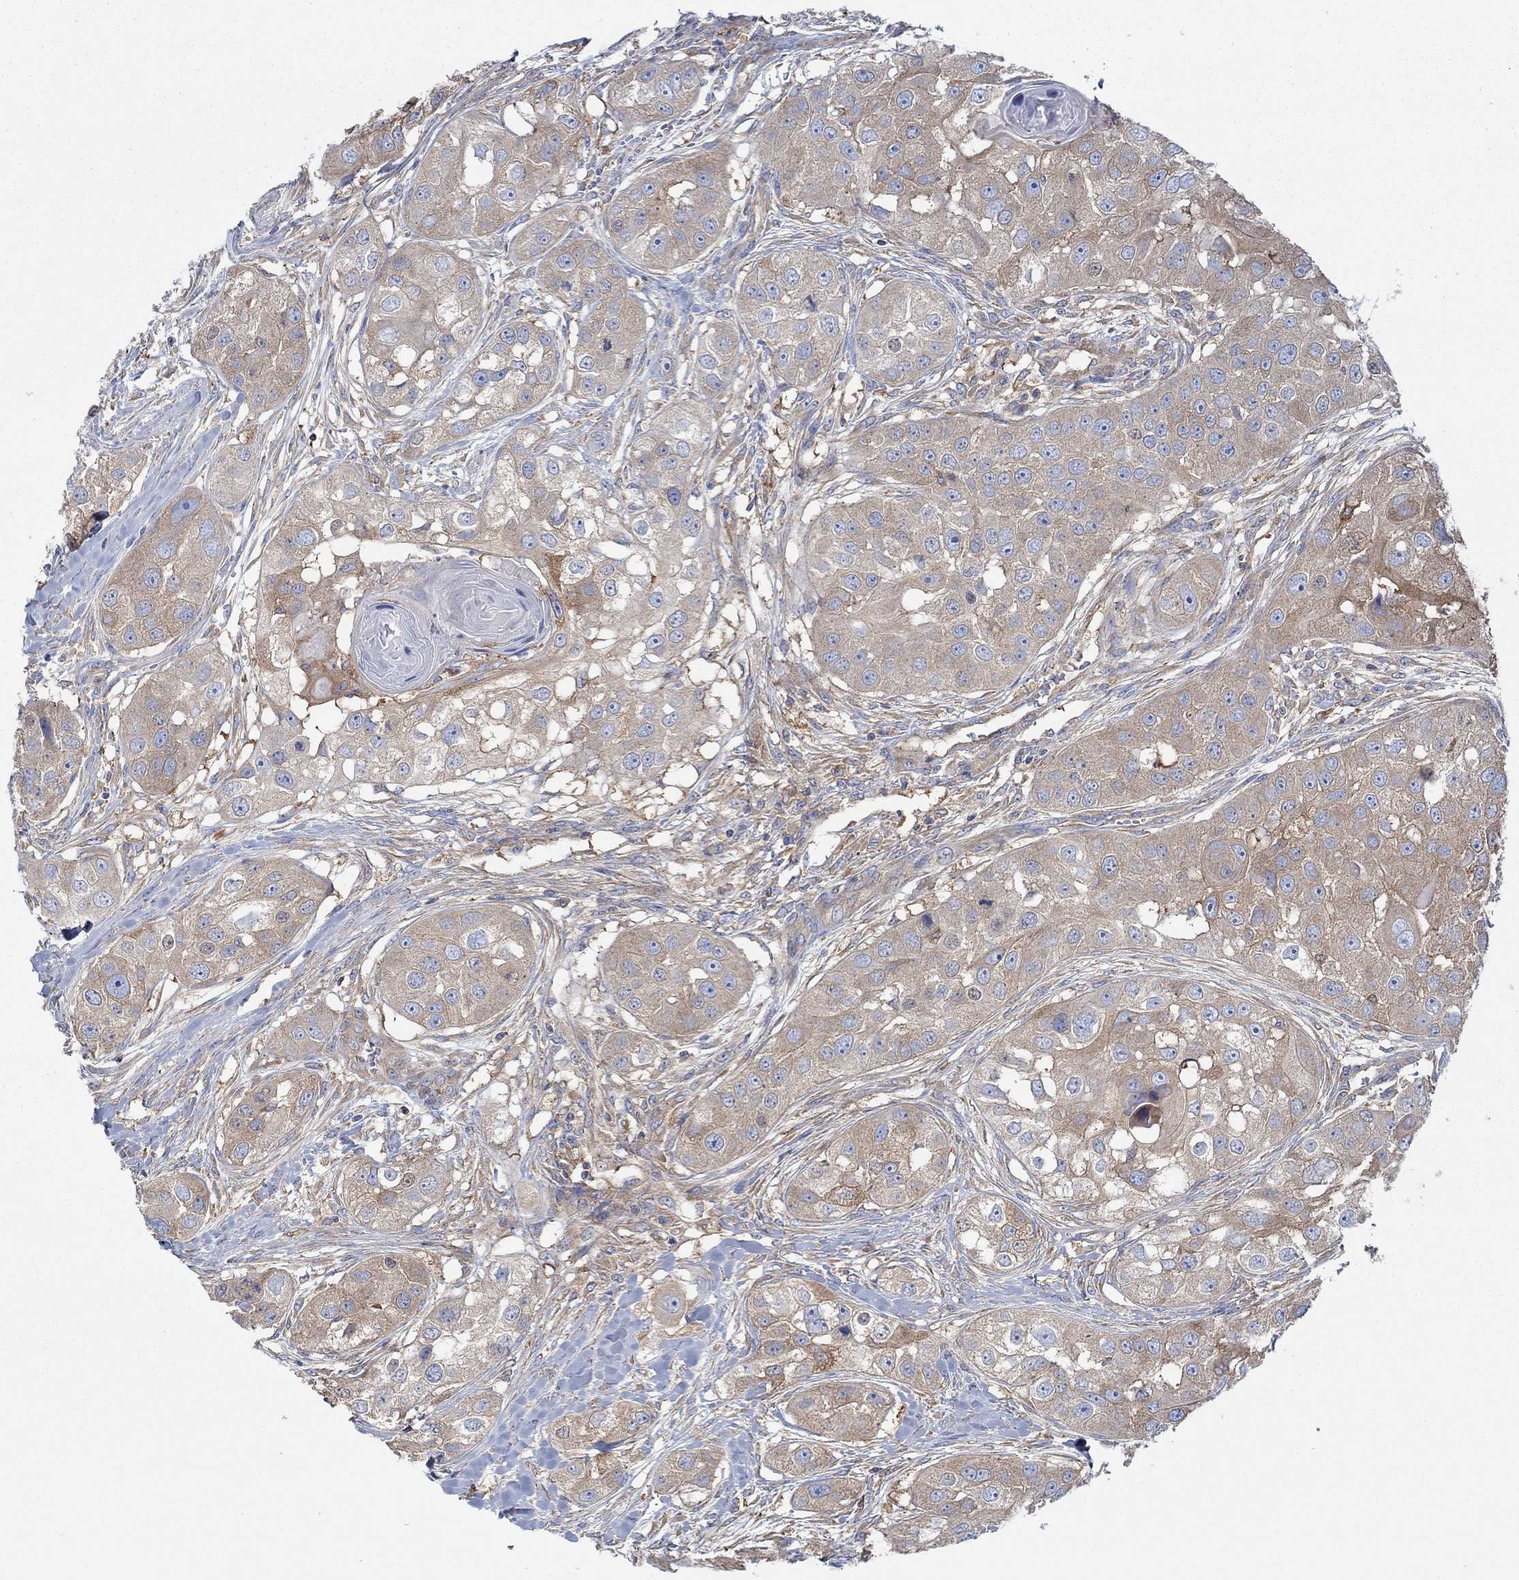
{"staining": {"intensity": "moderate", "quantity": ">75%", "location": "cytoplasmic/membranous"}, "tissue": "head and neck cancer", "cell_type": "Tumor cells", "image_type": "cancer", "snomed": [{"axis": "morphology", "description": "Normal tissue, NOS"}, {"axis": "morphology", "description": "Squamous cell carcinoma, NOS"}, {"axis": "topography", "description": "Skeletal muscle"}, {"axis": "topography", "description": "Head-Neck"}], "caption": "Immunohistochemistry staining of head and neck cancer (squamous cell carcinoma), which displays medium levels of moderate cytoplasmic/membranous staining in approximately >75% of tumor cells indicating moderate cytoplasmic/membranous protein staining. The staining was performed using DAB (brown) for protein detection and nuclei were counterstained in hematoxylin (blue).", "gene": "SPAG9", "patient": {"sex": "male", "age": 51}}